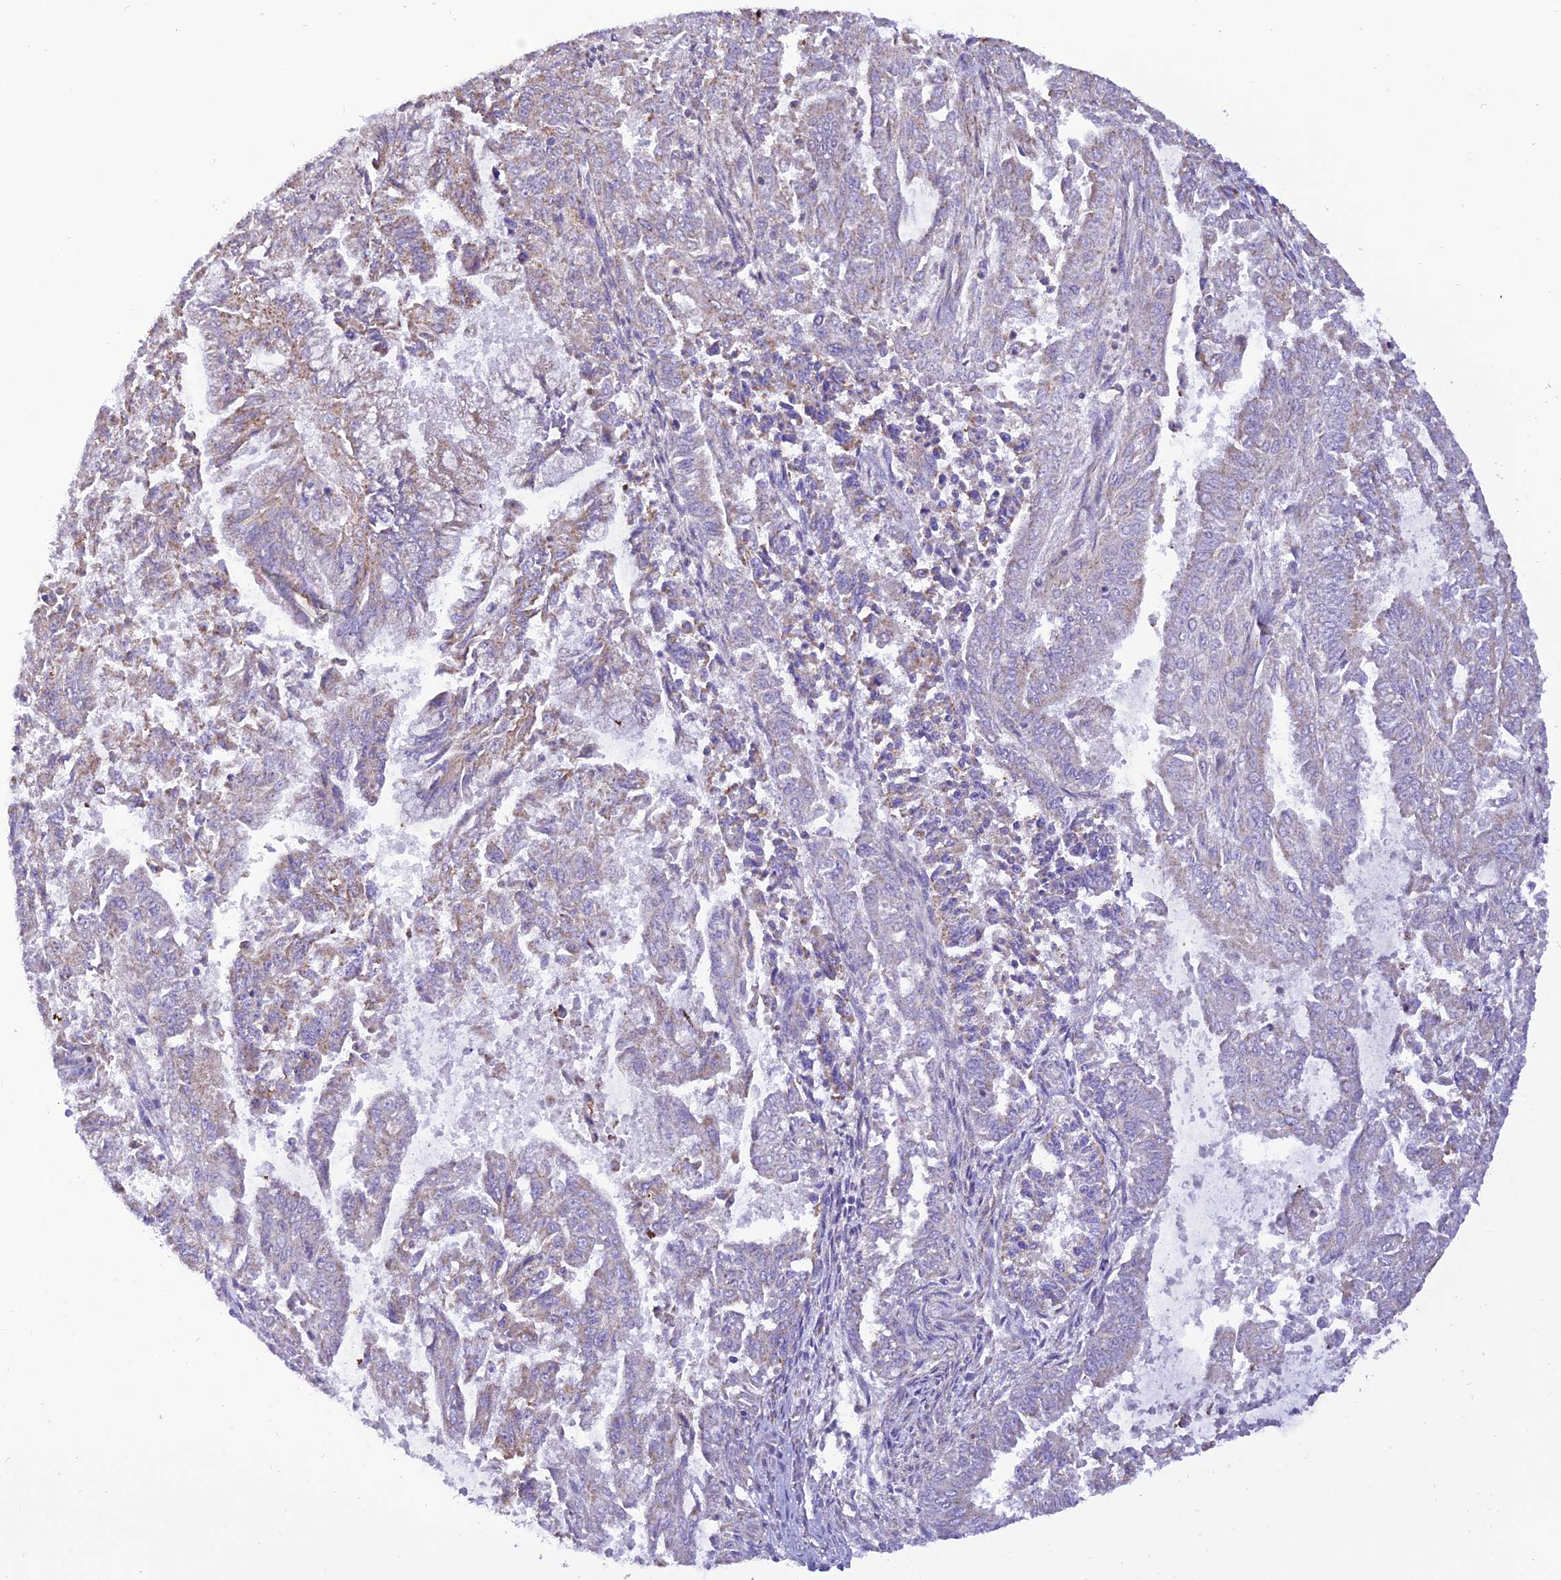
{"staining": {"intensity": "moderate", "quantity": "25%-75%", "location": "cytoplasmic/membranous"}, "tissue": "endometrial cancer", "cell_type": "Tumor cells", "image_type": "cancer", "snomed": [{"axis": "morphology", "description": "Adenocarcinoma, NOS"}, {"axis": "topography", "description": "Endometrium"}], "caption": "An image showing moderate cytoplasmic/membranous staining in approximately 25%-75% of tumor cells in endometrial cancer, as visualized by brown immunohistochemical staining.", "gene": "GPD1", "patient": {"sex": "female", "age": 73}}